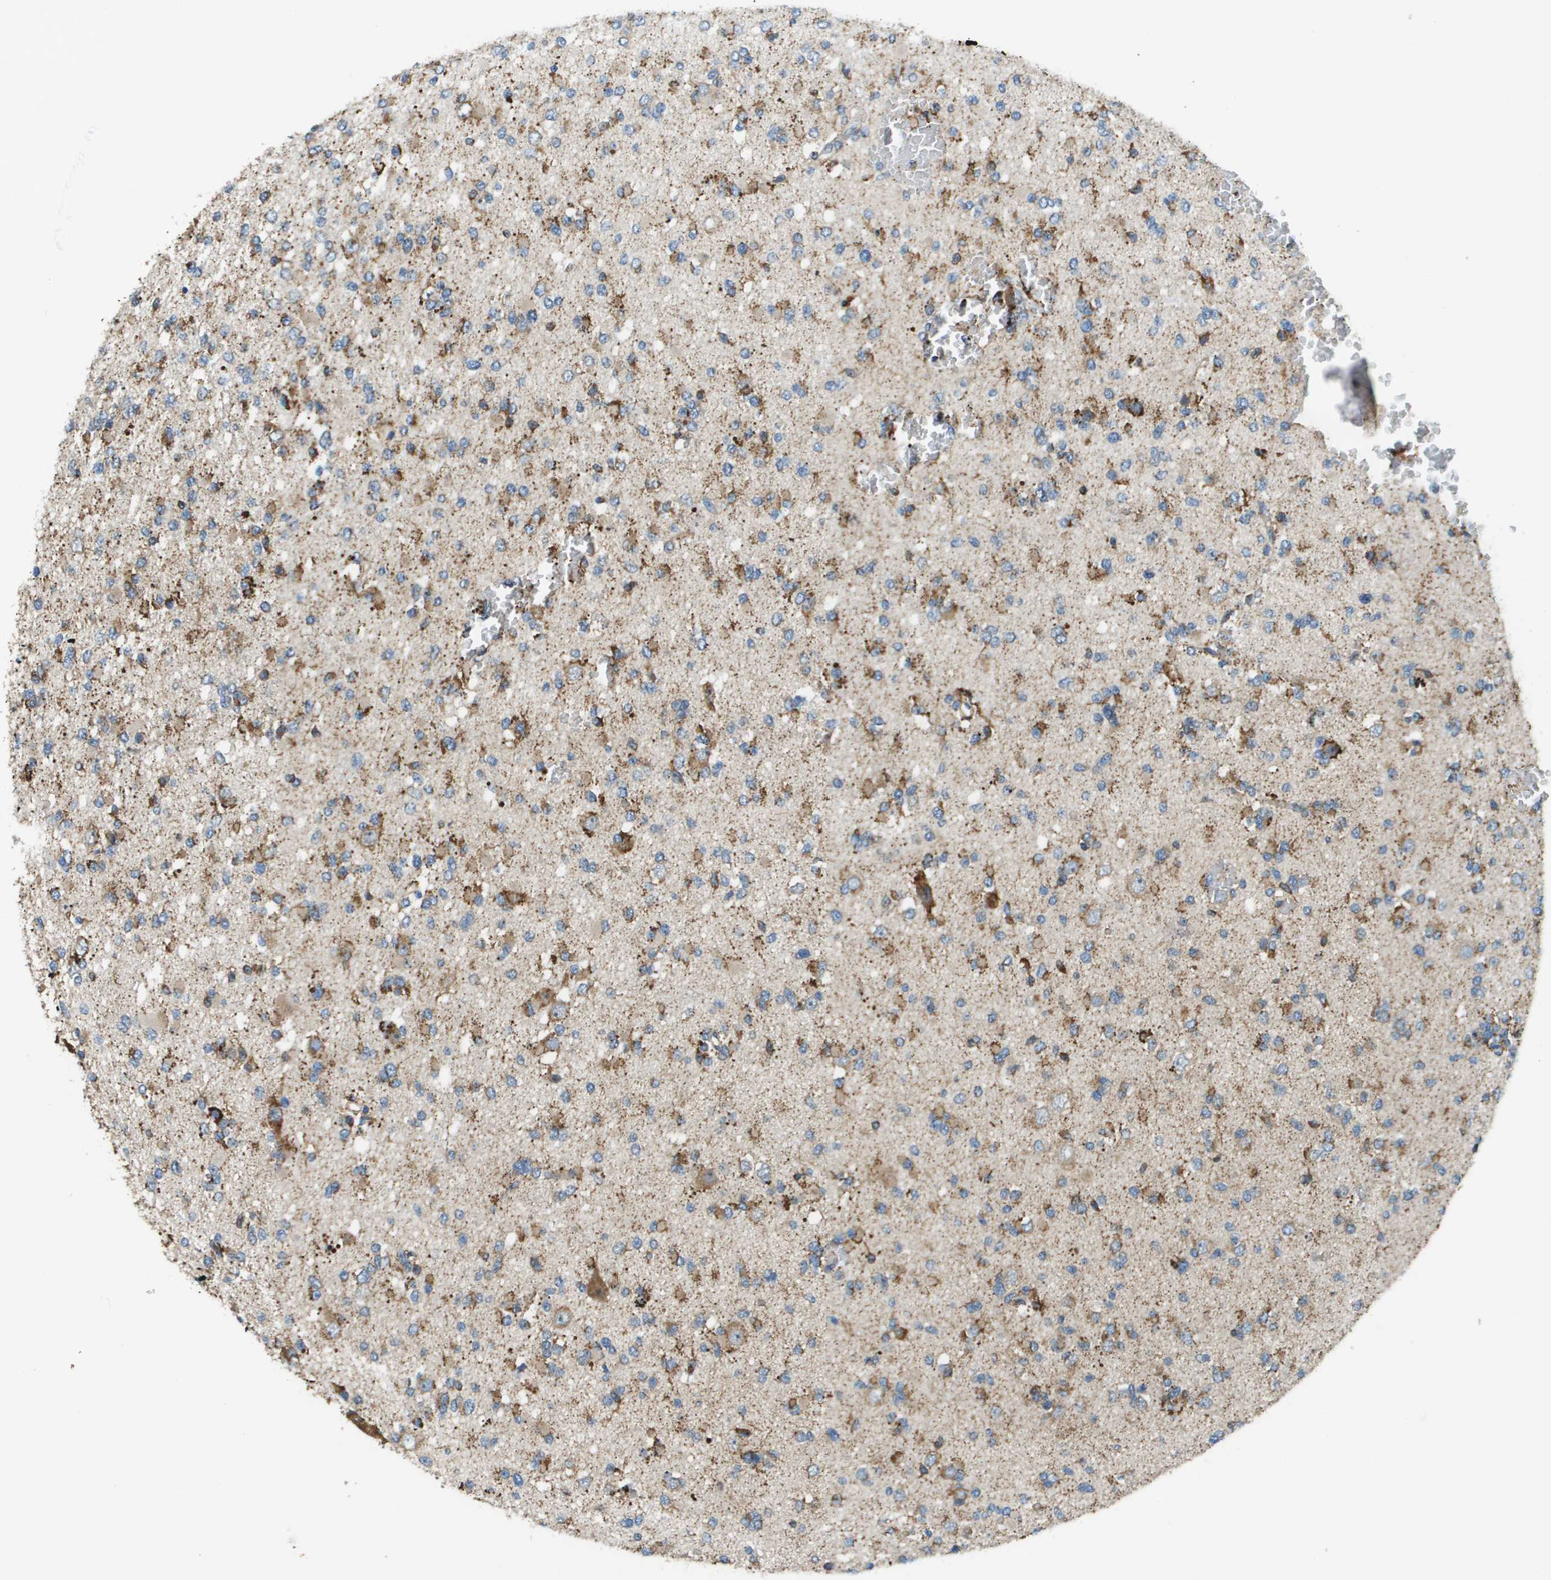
{"staining": {"intensity": "moderate", "quantity": "25%-75%", "location": "cytoplasmic/membranous"}, "tissue": "glioma", "cell_type": "Tumor cells", "image_type": "cancer", "snomed": [{"axis": "morphology", "description": "Glioma, malignant, Low grade"}, {"axis": "topography", "description": "Brain"}], "caption": "Immunohistochemical staining of human low-grade glioma (malignant) exhibits medium levels of moderate cytoplasmic/membranous protein expression in approximately 25%-75% of tumor cells.", "gene": "CNPY3", "patient": {"sex": "female", "age": 22}}